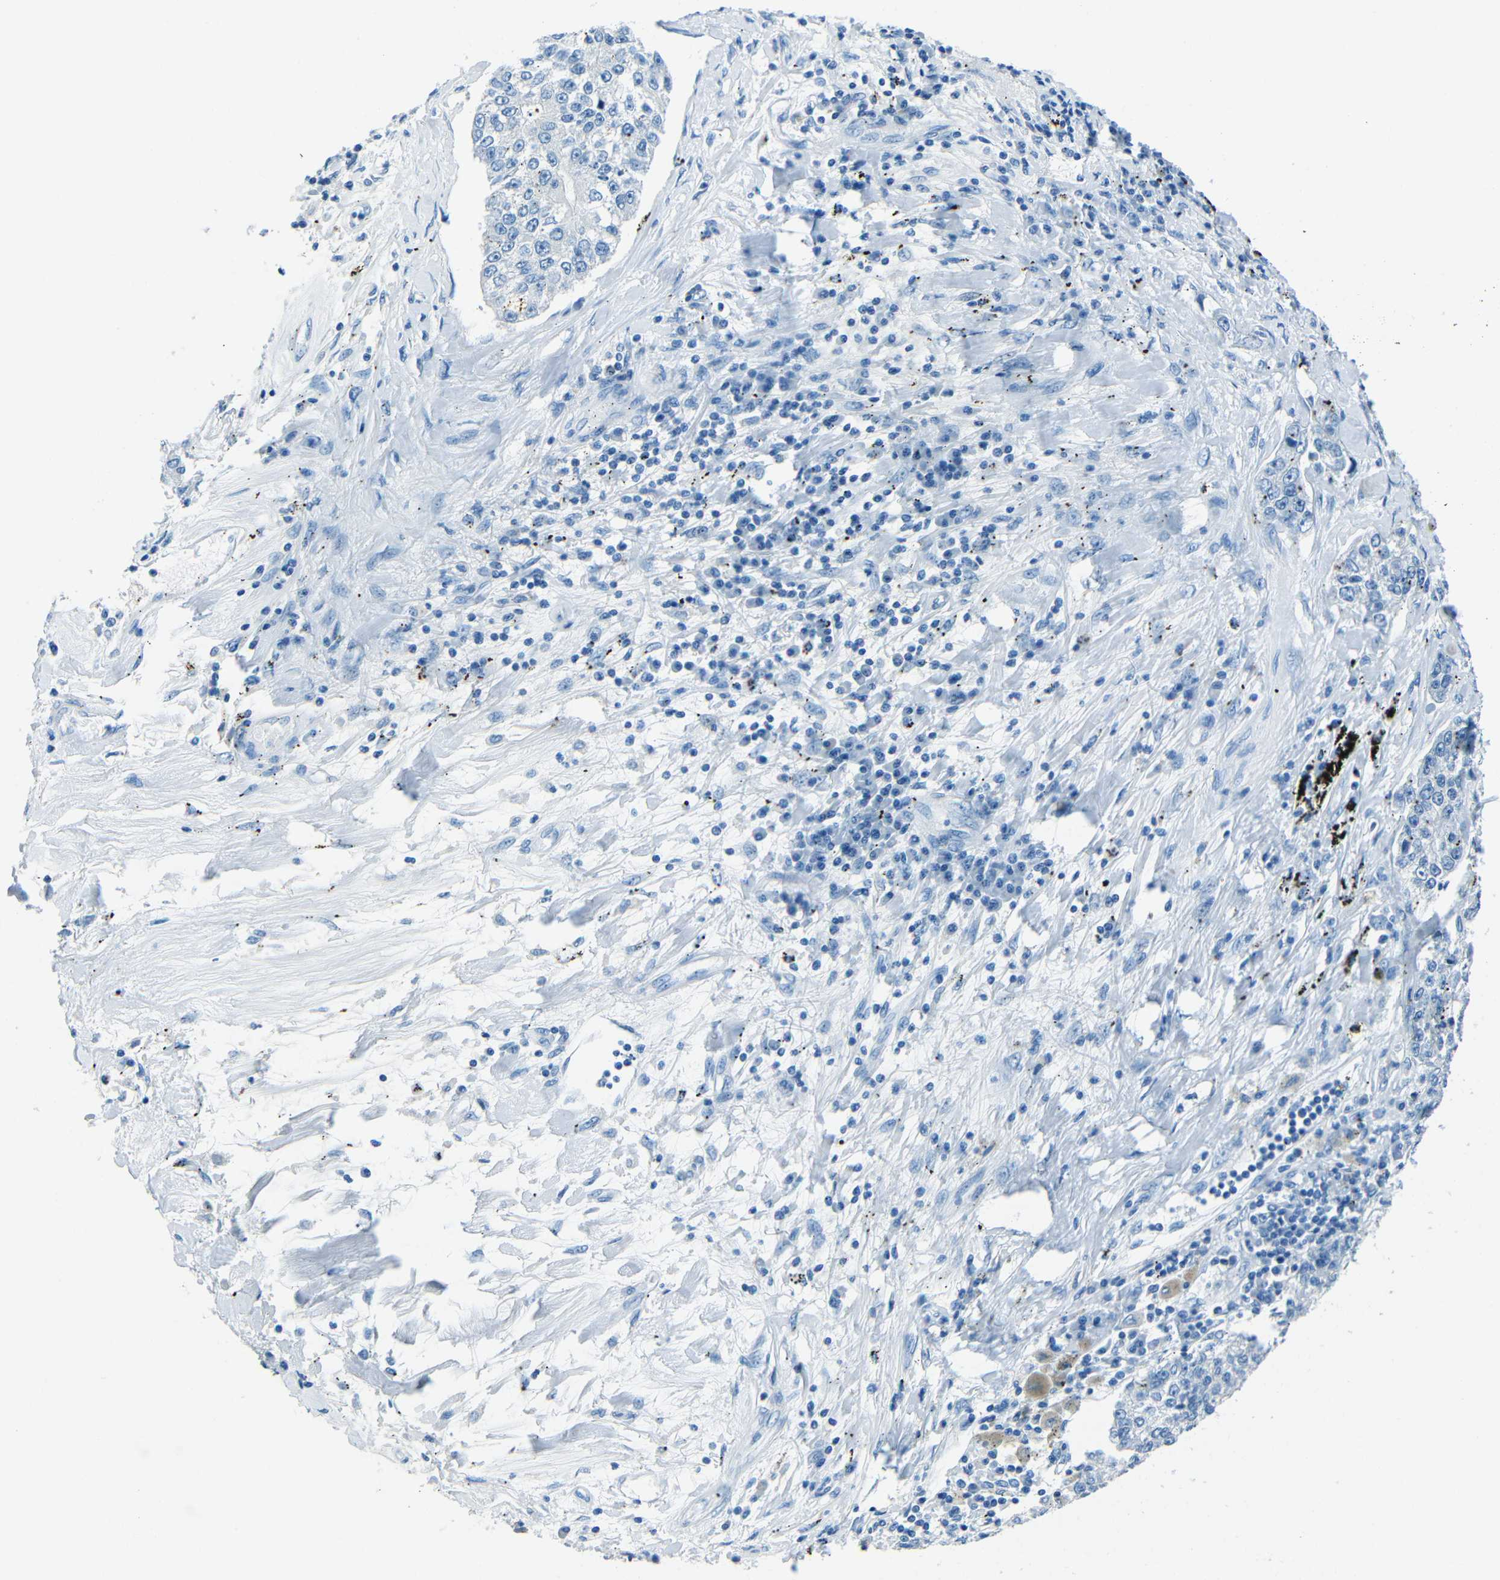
{"staining": {"intensity": "negative", "quantity": "none", "location": "none"}, "tissue": "lung cancer", "cell_type": "Tumor cells", "image_type": "cancer", "snomed": [{"axis": "morphology", "description": "Adenocarcinoma, NOS"}, {"axis": "topography", "description": "Lung"}], "caption": "This image is of lung adenocarcinoma stained with immunohistochemistry to label a protein in brown with the nuclei are counter-stained blue. There is no staining in tumor cells.", "gene": "FBN2", "patient": {"sex": "male", "age": 49}}